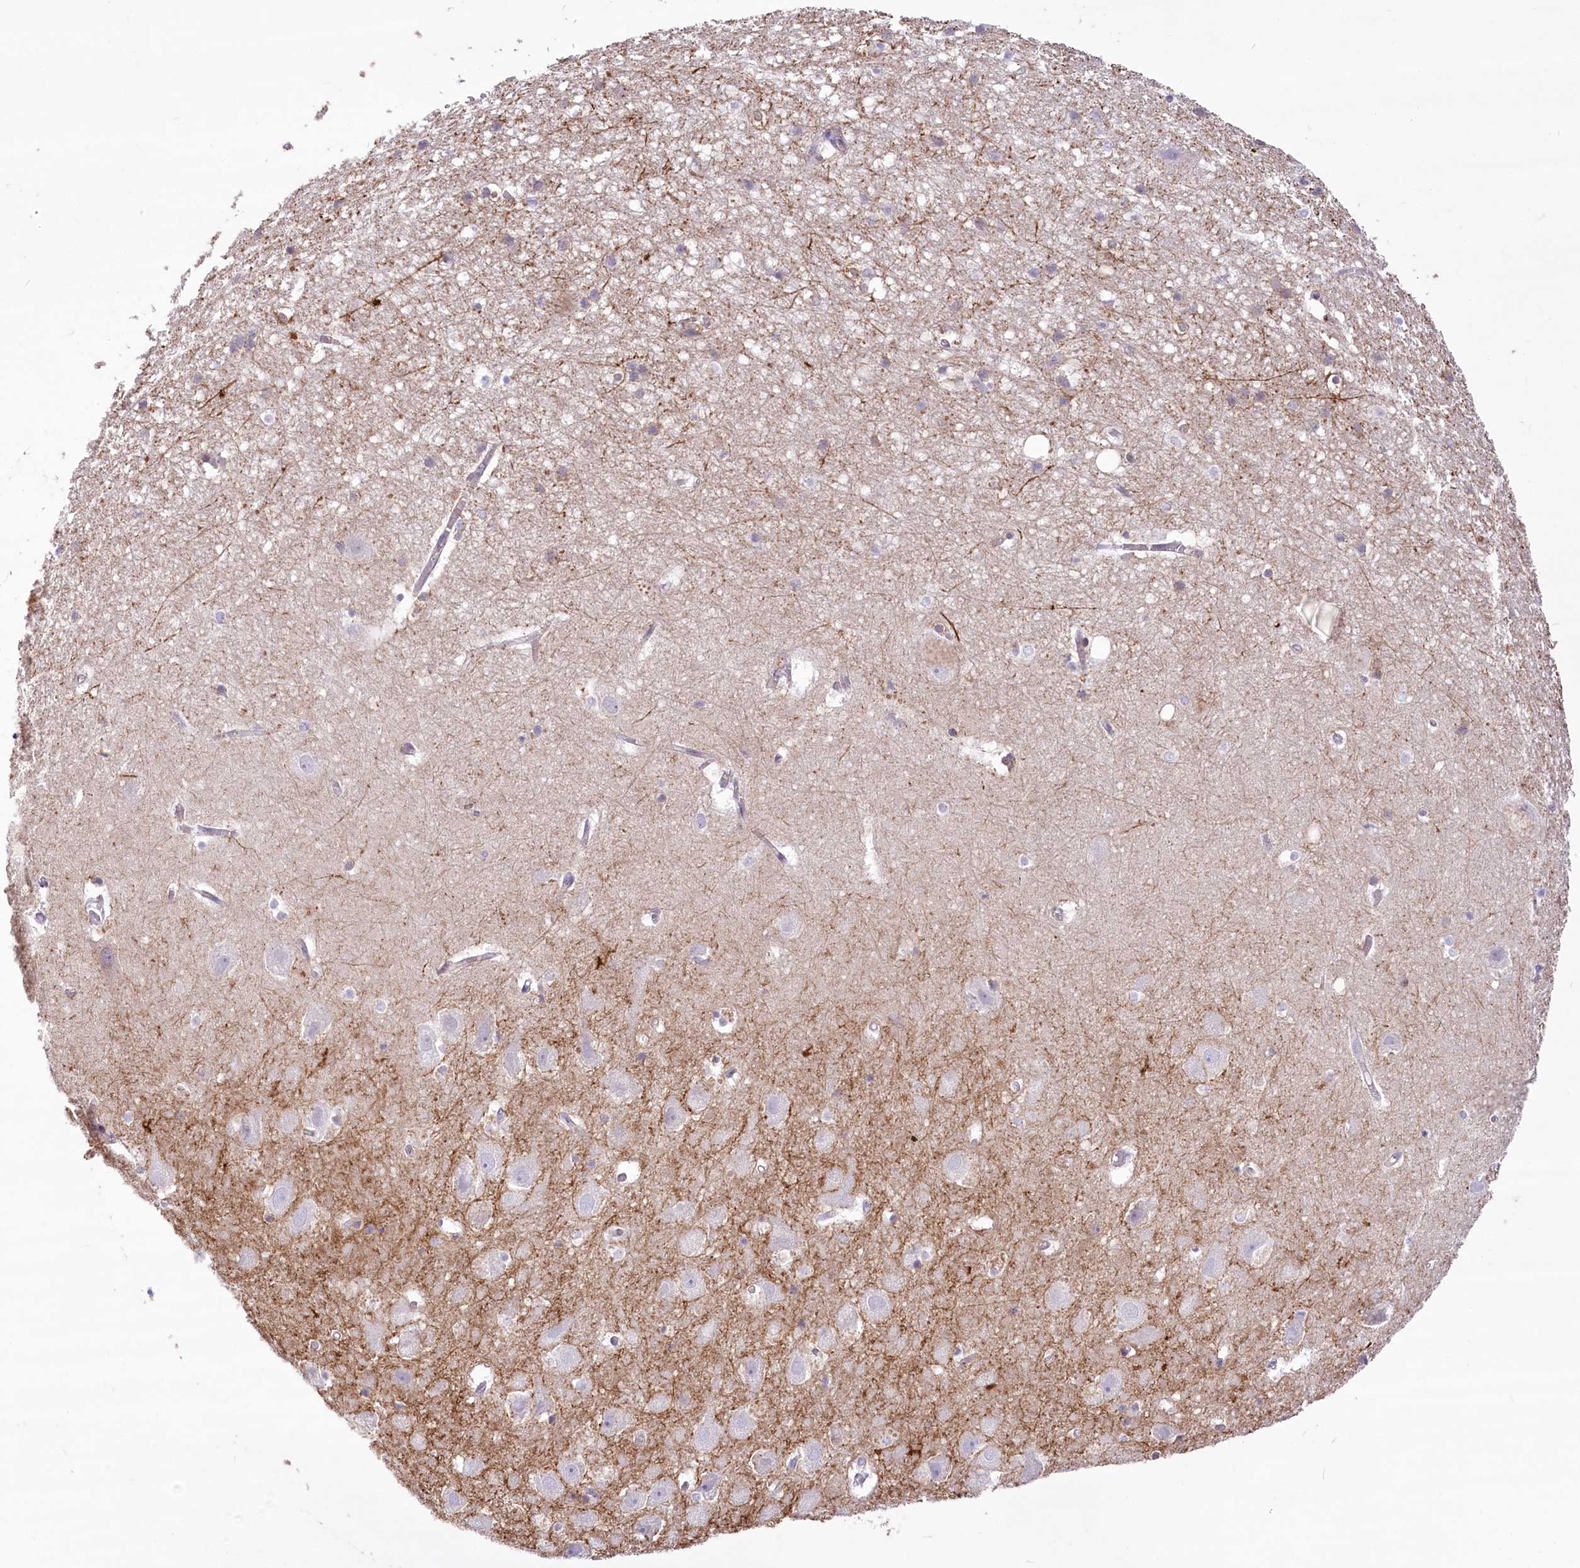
{"staining": {"intensity": "negative", "quantity": "none", "location": "none"}, "tissue": "hippocampus", "cell_type": "Glial cells", "image_type": "normal", "snomed": [{"axis": "morphology", "description": "Normal tissue, NOS"}, {"axis": "topography", "description": "Hippocampus"}], "caption": "IHC of unremarkable hippocampus demonstrates no positivity in glial cells.", "gene": "ANGPTL3", "patient": {"sex": "female", "age": 52}}